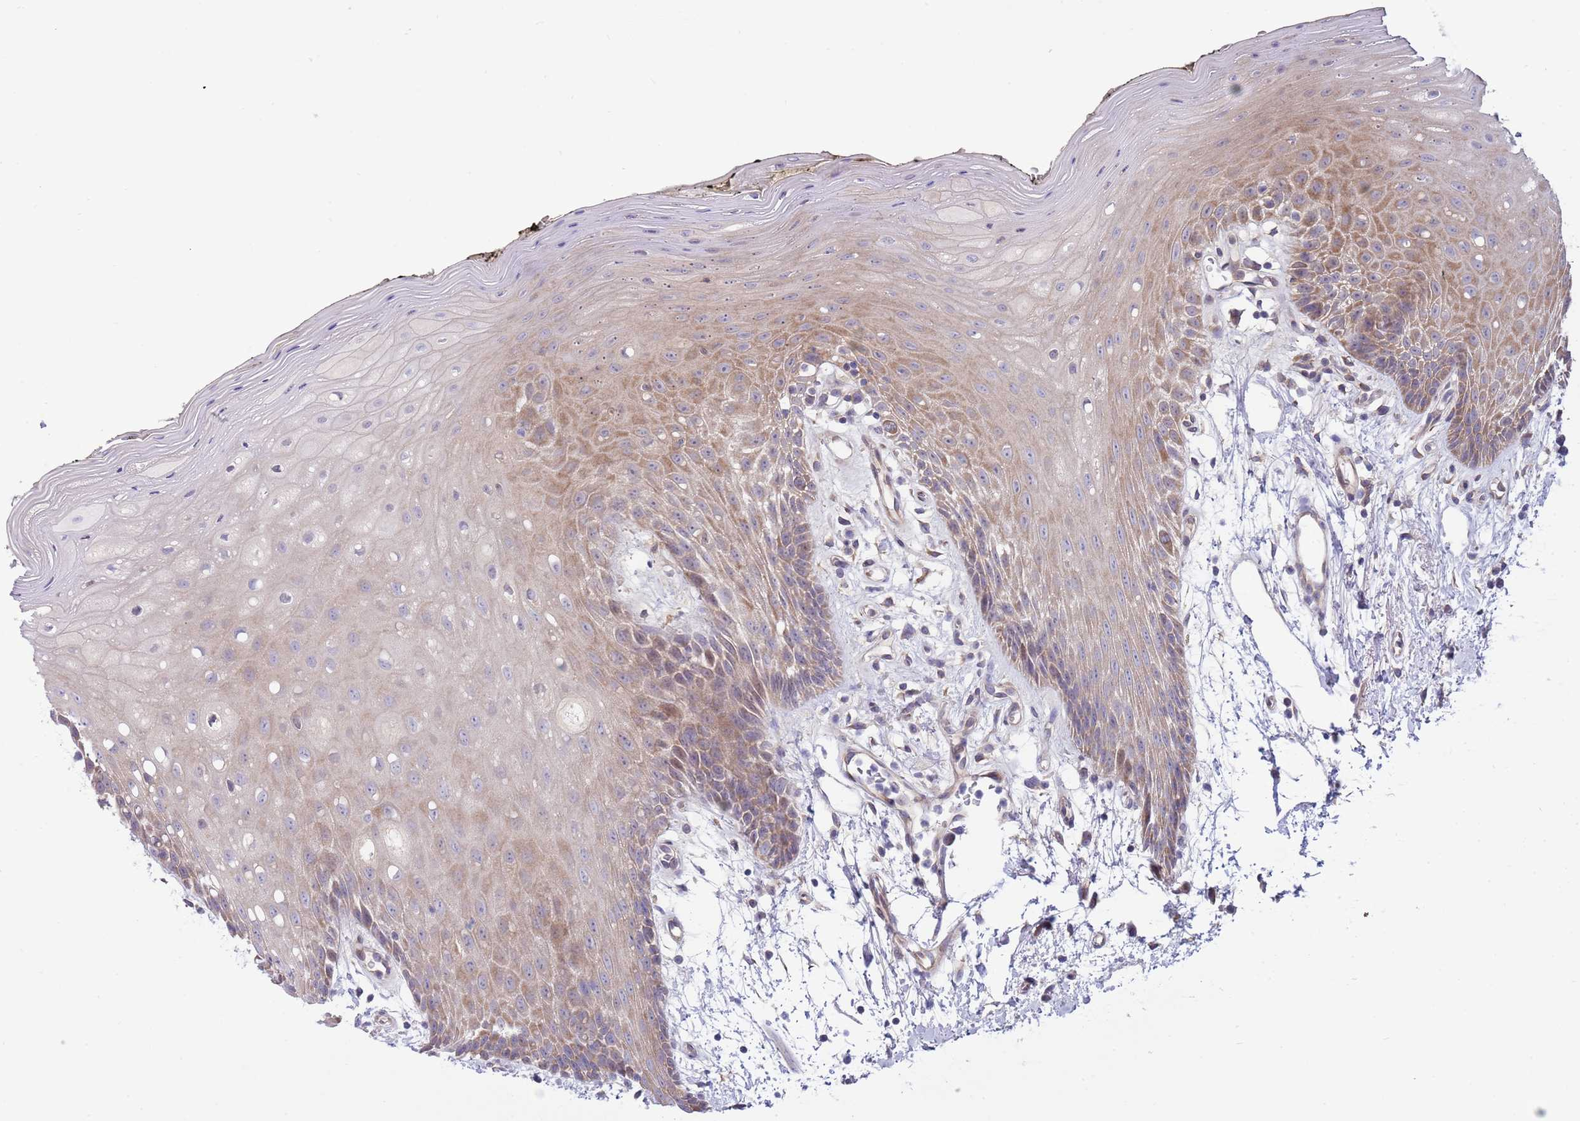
{"staining": {"intensity": "weak", "quantity": "25%-75%", "location": "cytoplasmic/membranous"}, "tissue": "oral mucosa", "cell_type": "Squamous epithelial cells", "image_type": "normal", "snomed": [{"axis": "morphology", "description": "Normal tissue, NOS"}, {"axis": "topography", "description": "Oral tissue"}, {"axis": "topography", "description": "Tounge, NOS"}], "caption": "Squamous epithelial cells exhibit weak cytoplasmic/membranous positivity in about 25%-75% of cells in normal oral mucosa.", "gene": "CABYR", "patient": {"sex": "female", "age": 59}}